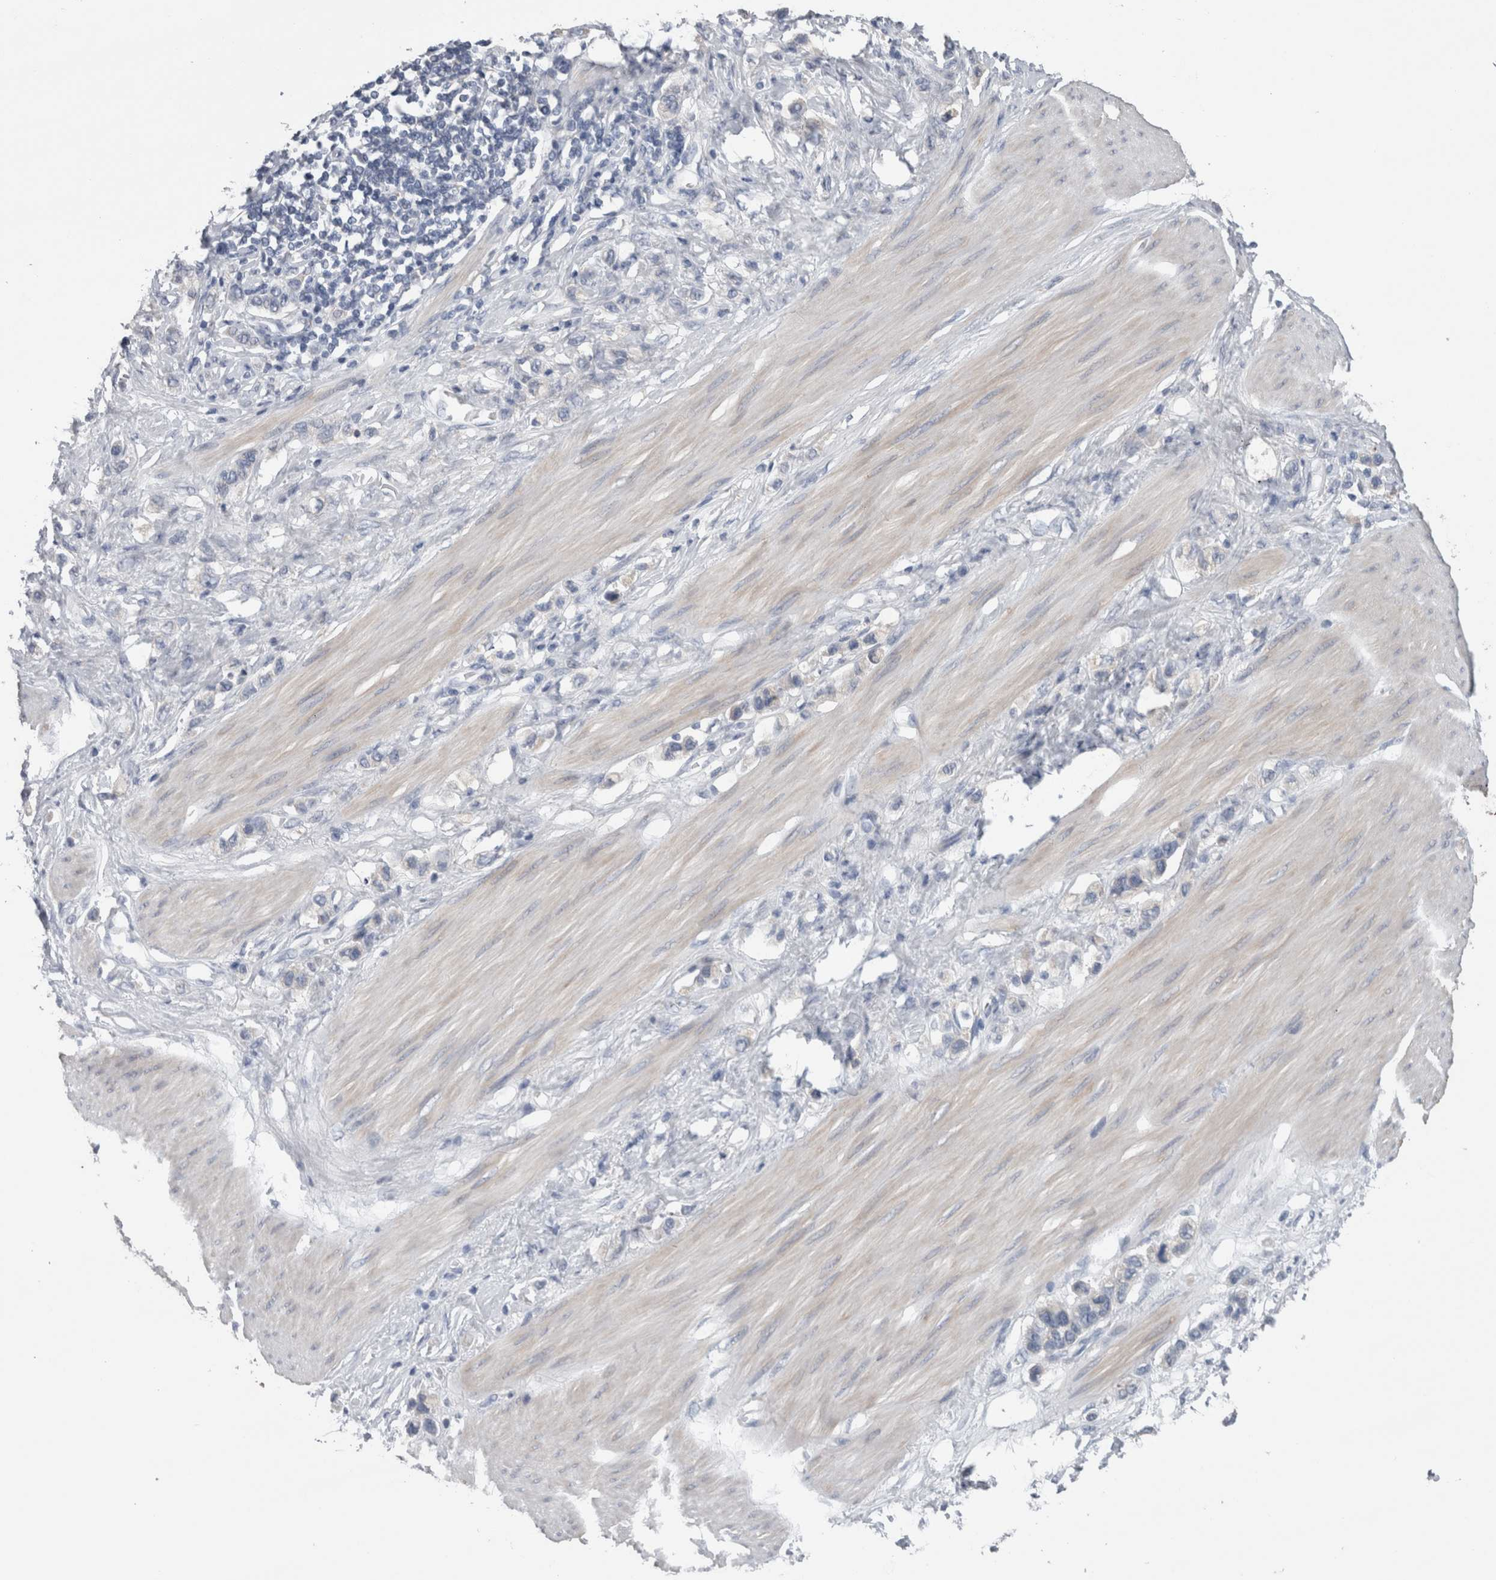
{"staining": {"intensity": "negative", "quantity": "none", "location": "none"}, "tissue": "stomach cancer", "cell_type": "Tumor cells", "image_type": "cancer", "snomed": [{"axis": "morphology", "description": "Adenocarcinoma, NOS"}, {"axis": "topography", "description": "Stomach"}], "caption": "Stomach cancer was stained to show a protein in brown. There is no significant expression in tumor cells.", "gene": "GDAP1", "patient": {"sex": "female", "age": 65}}